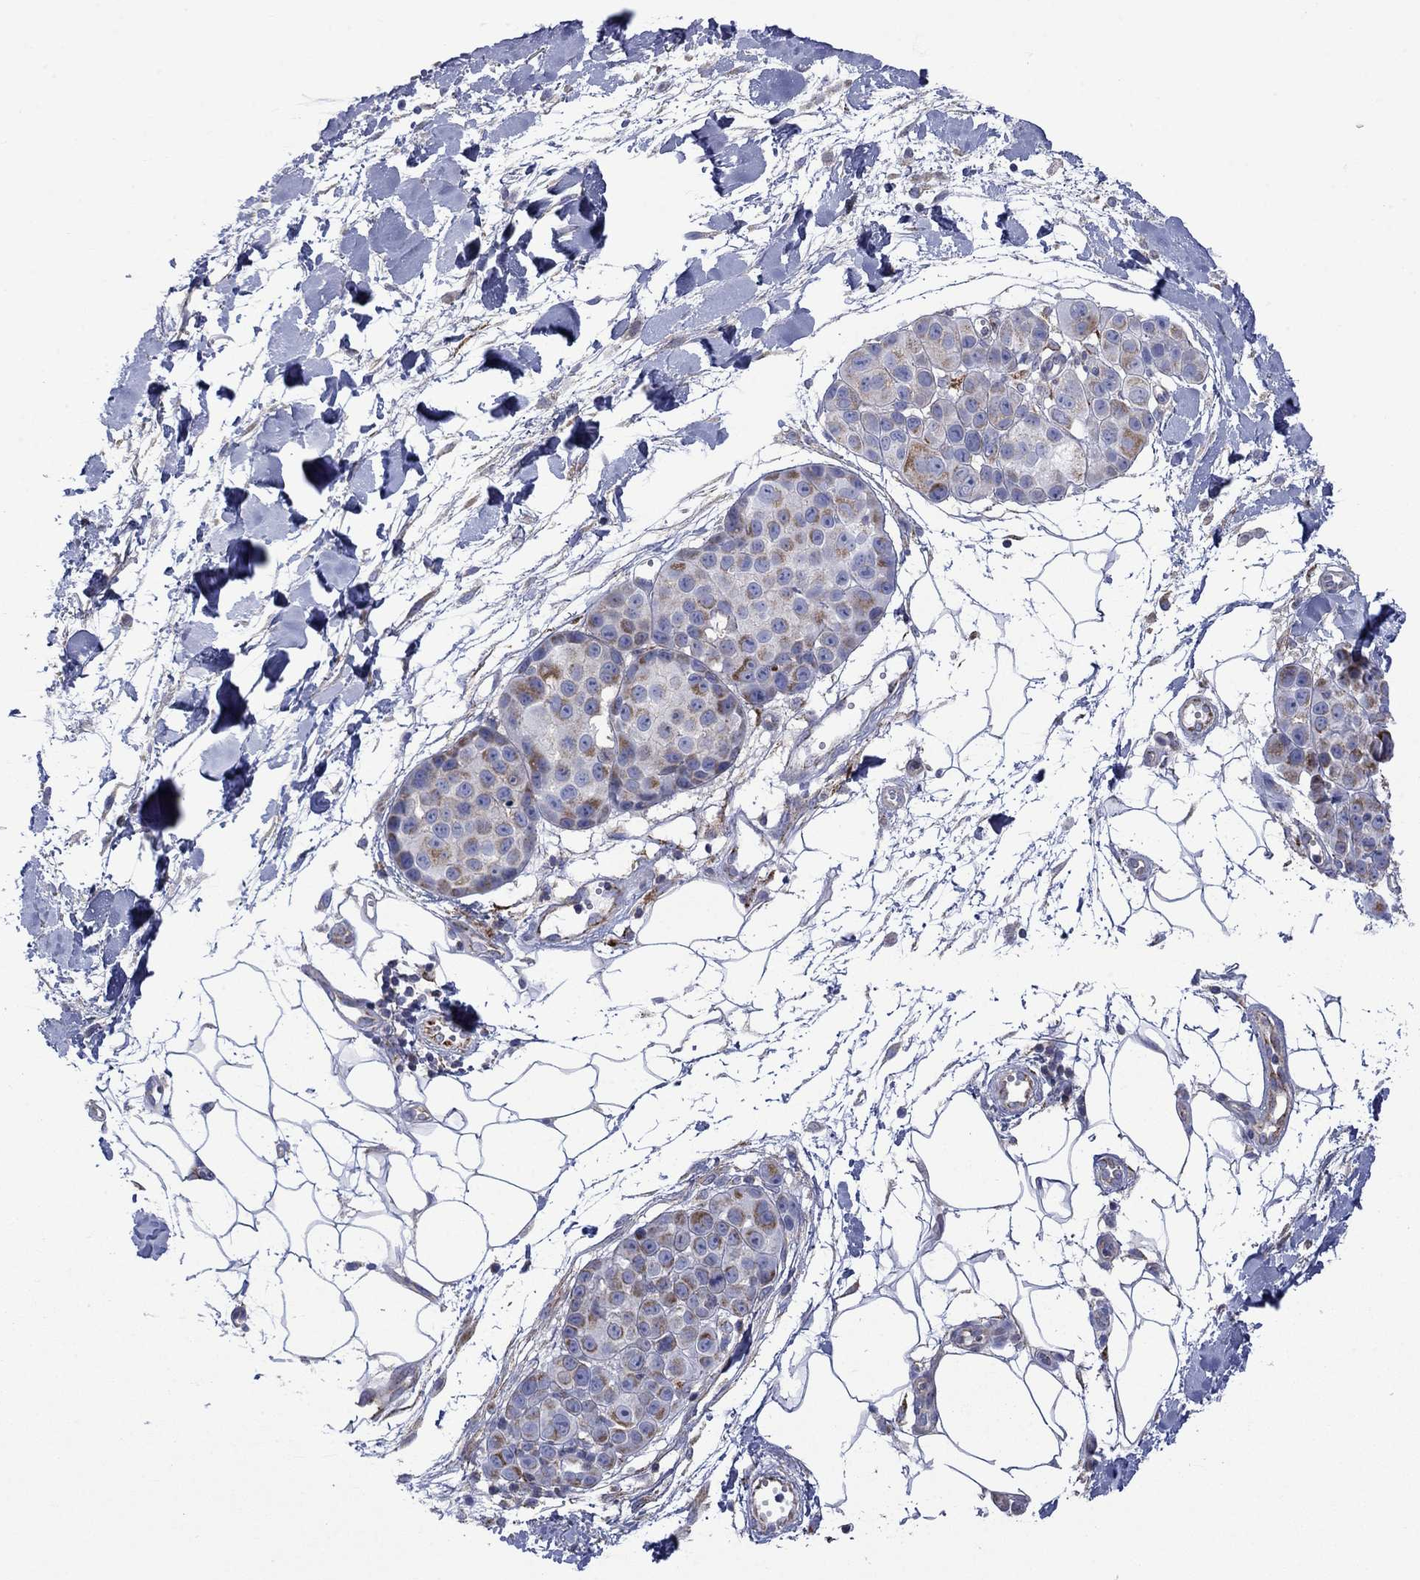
{"staining": {"intensity": "moderate", "quantity": "<25%", "location": "cytoplasmic/membranous"}, "tissue": "melanoma", "cell_type": "Tumor cells", "image_type": "cancer", "snomed": [{"axis": "morphology", "description": "Malignant melanoma, NOS"}, {"axis": "topography", "description": "Skin"}], "caption": "Moderate cytoplasmic/membranous positivity is appreciated in about <25% of tumor cells in melanoma.", "gene": "CISD1", "patient": {"sex": "female", "age": 86}}